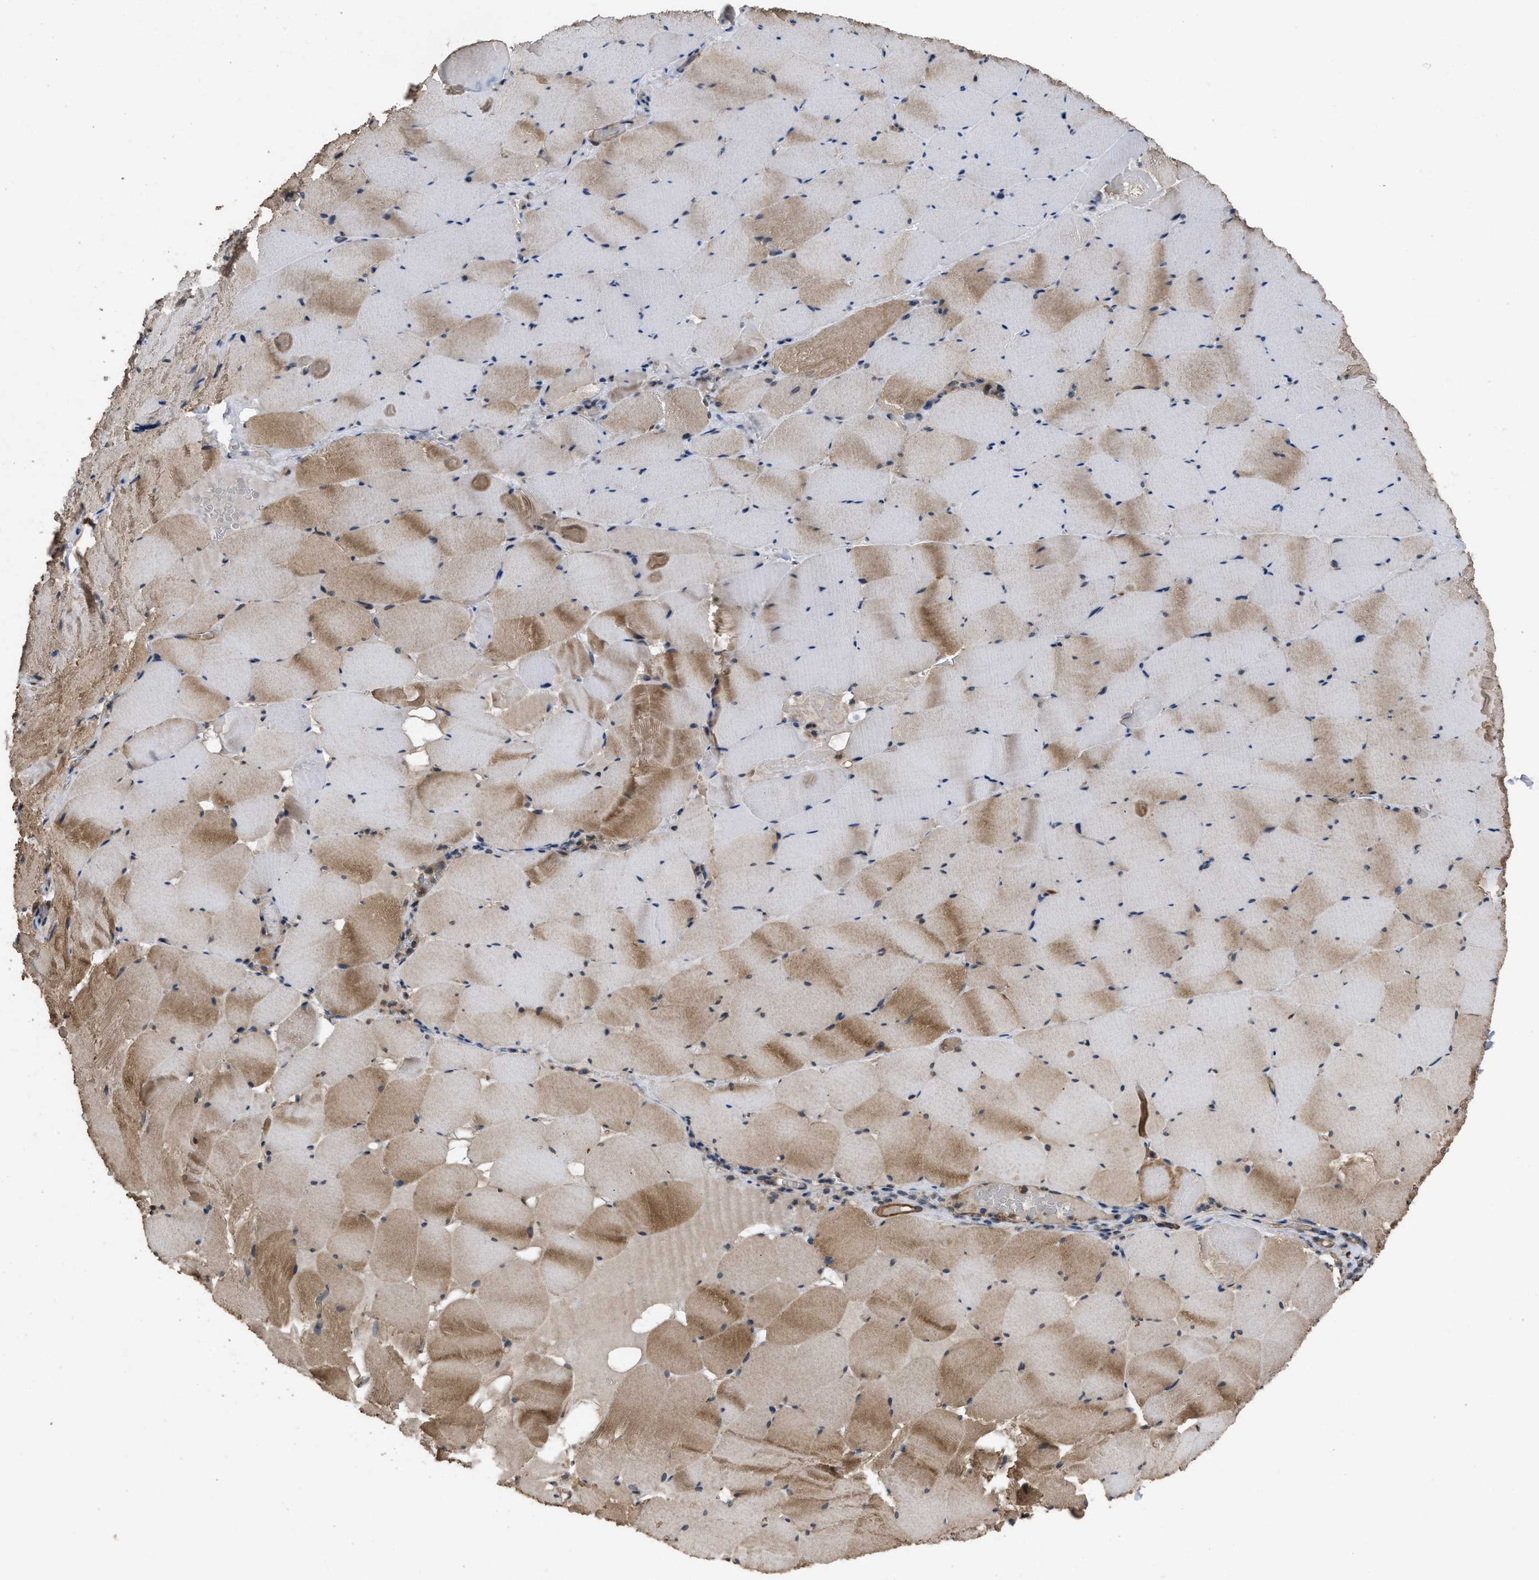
{"staining": {"intensity": "moderate", "quantity": "25%-75%", "location": "cytoplasmic/membranous"}, "tissue": "skeletal muscle", "cell_type": "Myocytes", "image_type": "normal", "snomed": [{"axis": "morphology", "description": "Normal tissue, NOS"}, {"axis": "topography", "description": "Skeletal muscle"}], "caption": "This photomicrograph demonstrates IHC staining of unremarkable skeletal muscle, with medium moderate cytoplasmic/membranous positivity in approximately 25%-75% of myocytes.", "gene": "UTRN", "patient": {"sex": "male", "age": 62}}